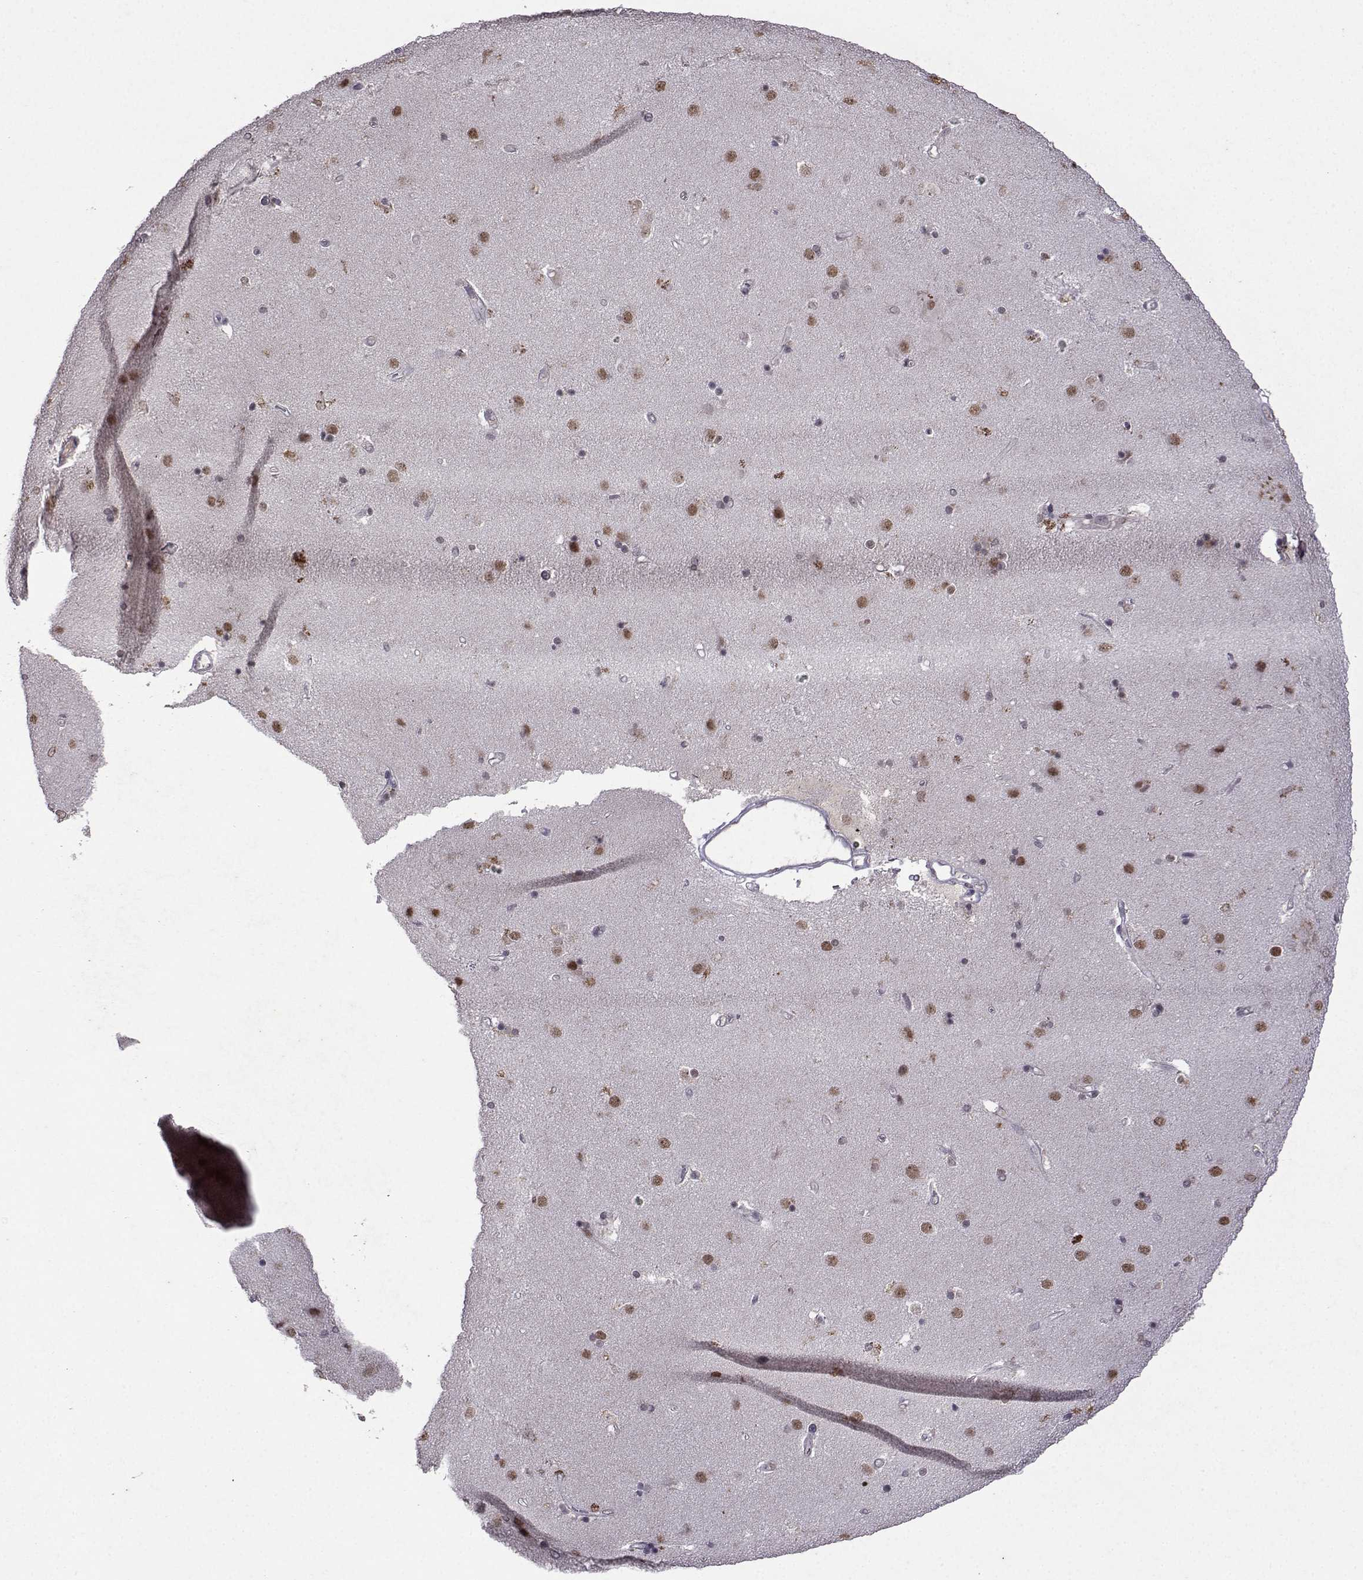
{"staining": {"intensity": "negative", "quantity": "none", "location": "none"}, "tissue": "caudate", "cell_type": "Glial cells", "image_type": "normal", "snomed": [{"axis": "morphology", "description": "Normal tissue, NOS"}, {"axis": "topography", "description": "Lateral ventricle wall"}], "caption": "Immunohistochemistry micrograph of unremarkable caudate: caudate stained with DAB shows no significant protein expression in glial cells.", "gene": "CCL28", "patient": {"sex": "female", "age": 71}}